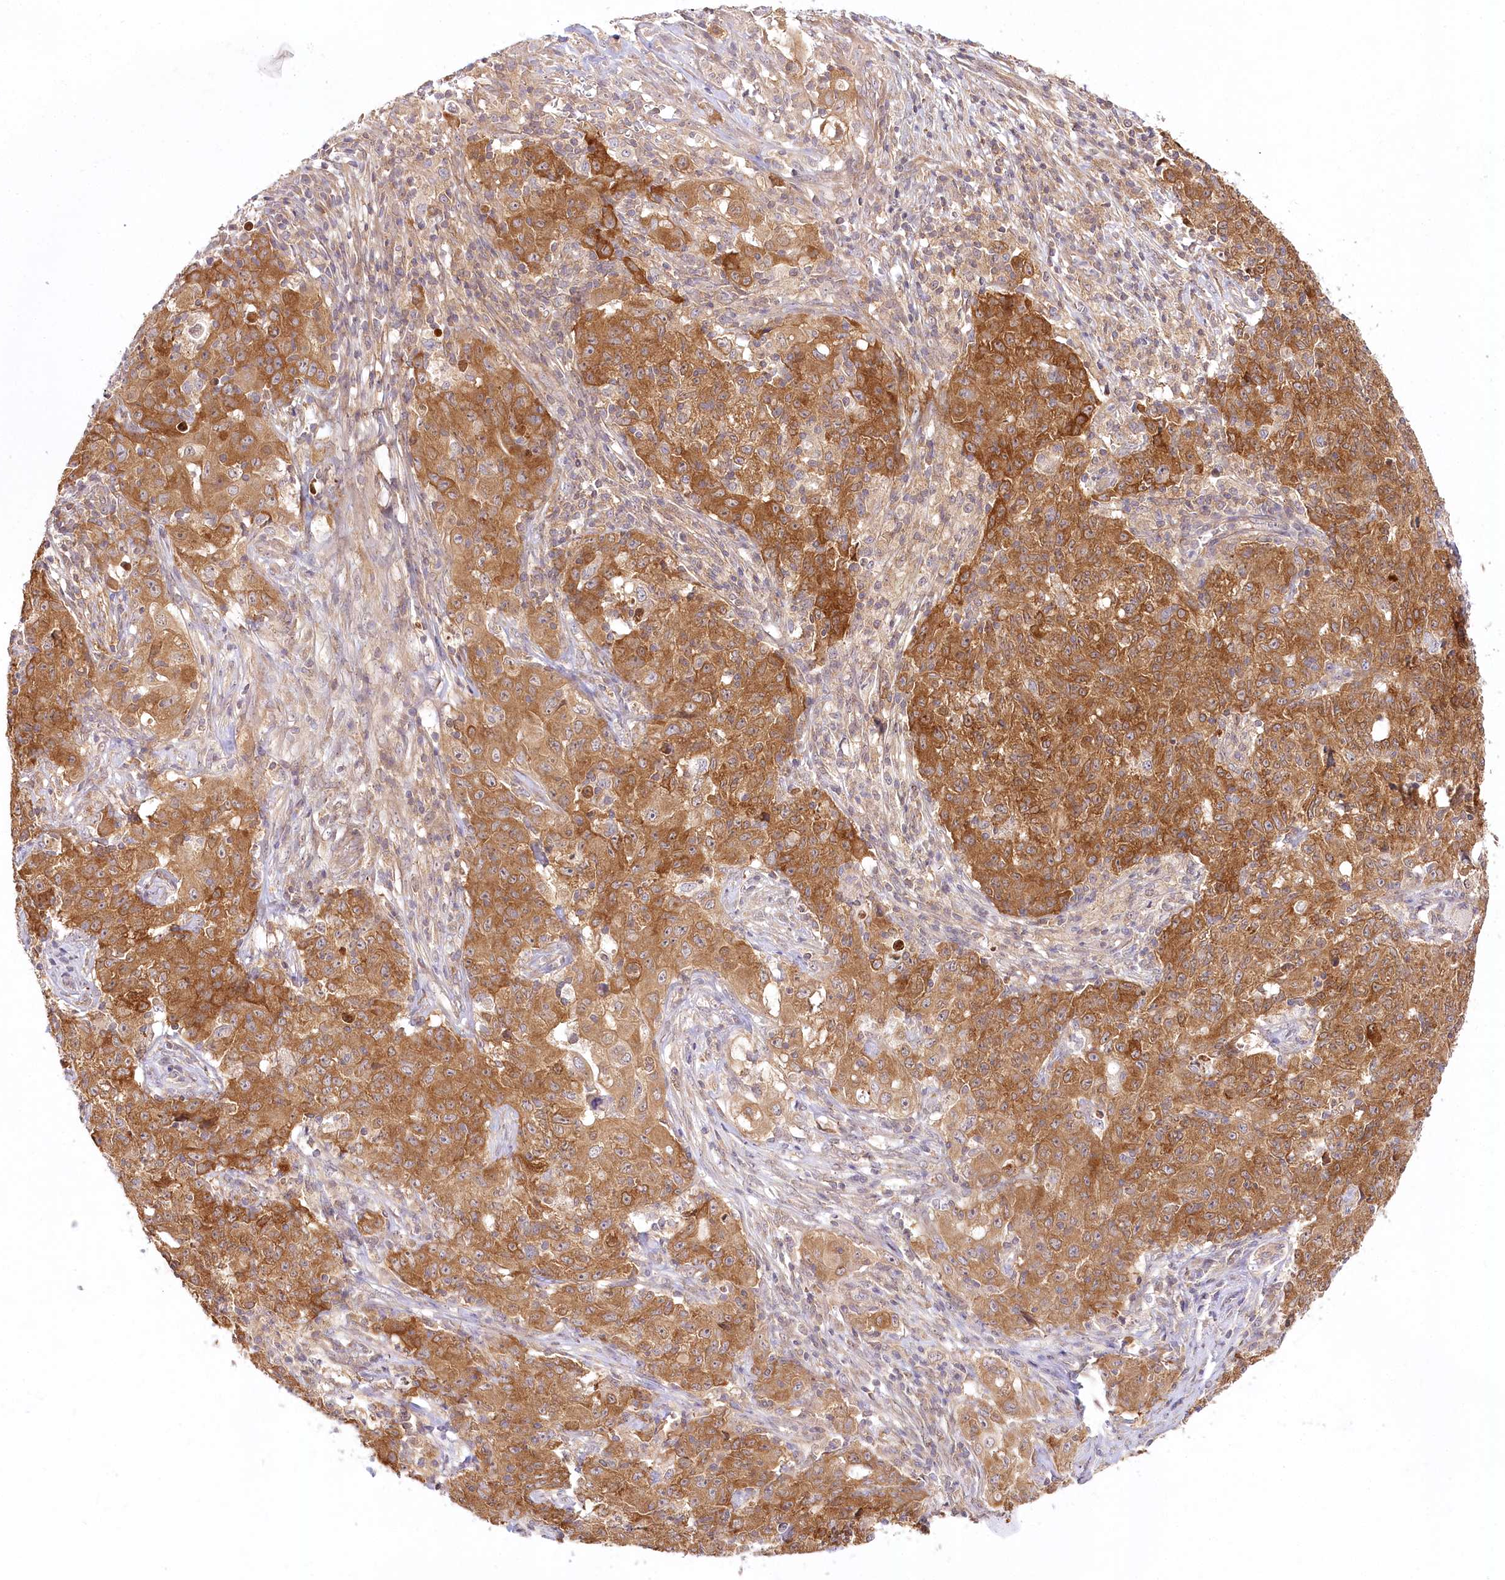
{"staining": {"intensity": "moderate", "quantity": ">75%", "location": "cytoplasmic/membranous"}, "tissue": "ovarian cancer", "cell_type": "Tumor cells", "image_type": "cancer", "snomed": [{"axis": "morphology", "description": "Carcinoma, endometroid"}, {"axis": "topography", "description": "Ovary"}], "caption": "This is an image of immunohistochemistry staining of ovarian endometroid carcinoma, which shows moderate expression in the cytoplasmic/membranous of tumor cells.", "gene": "INPP4B", "patient": {"sex": "female", "age": 42}}